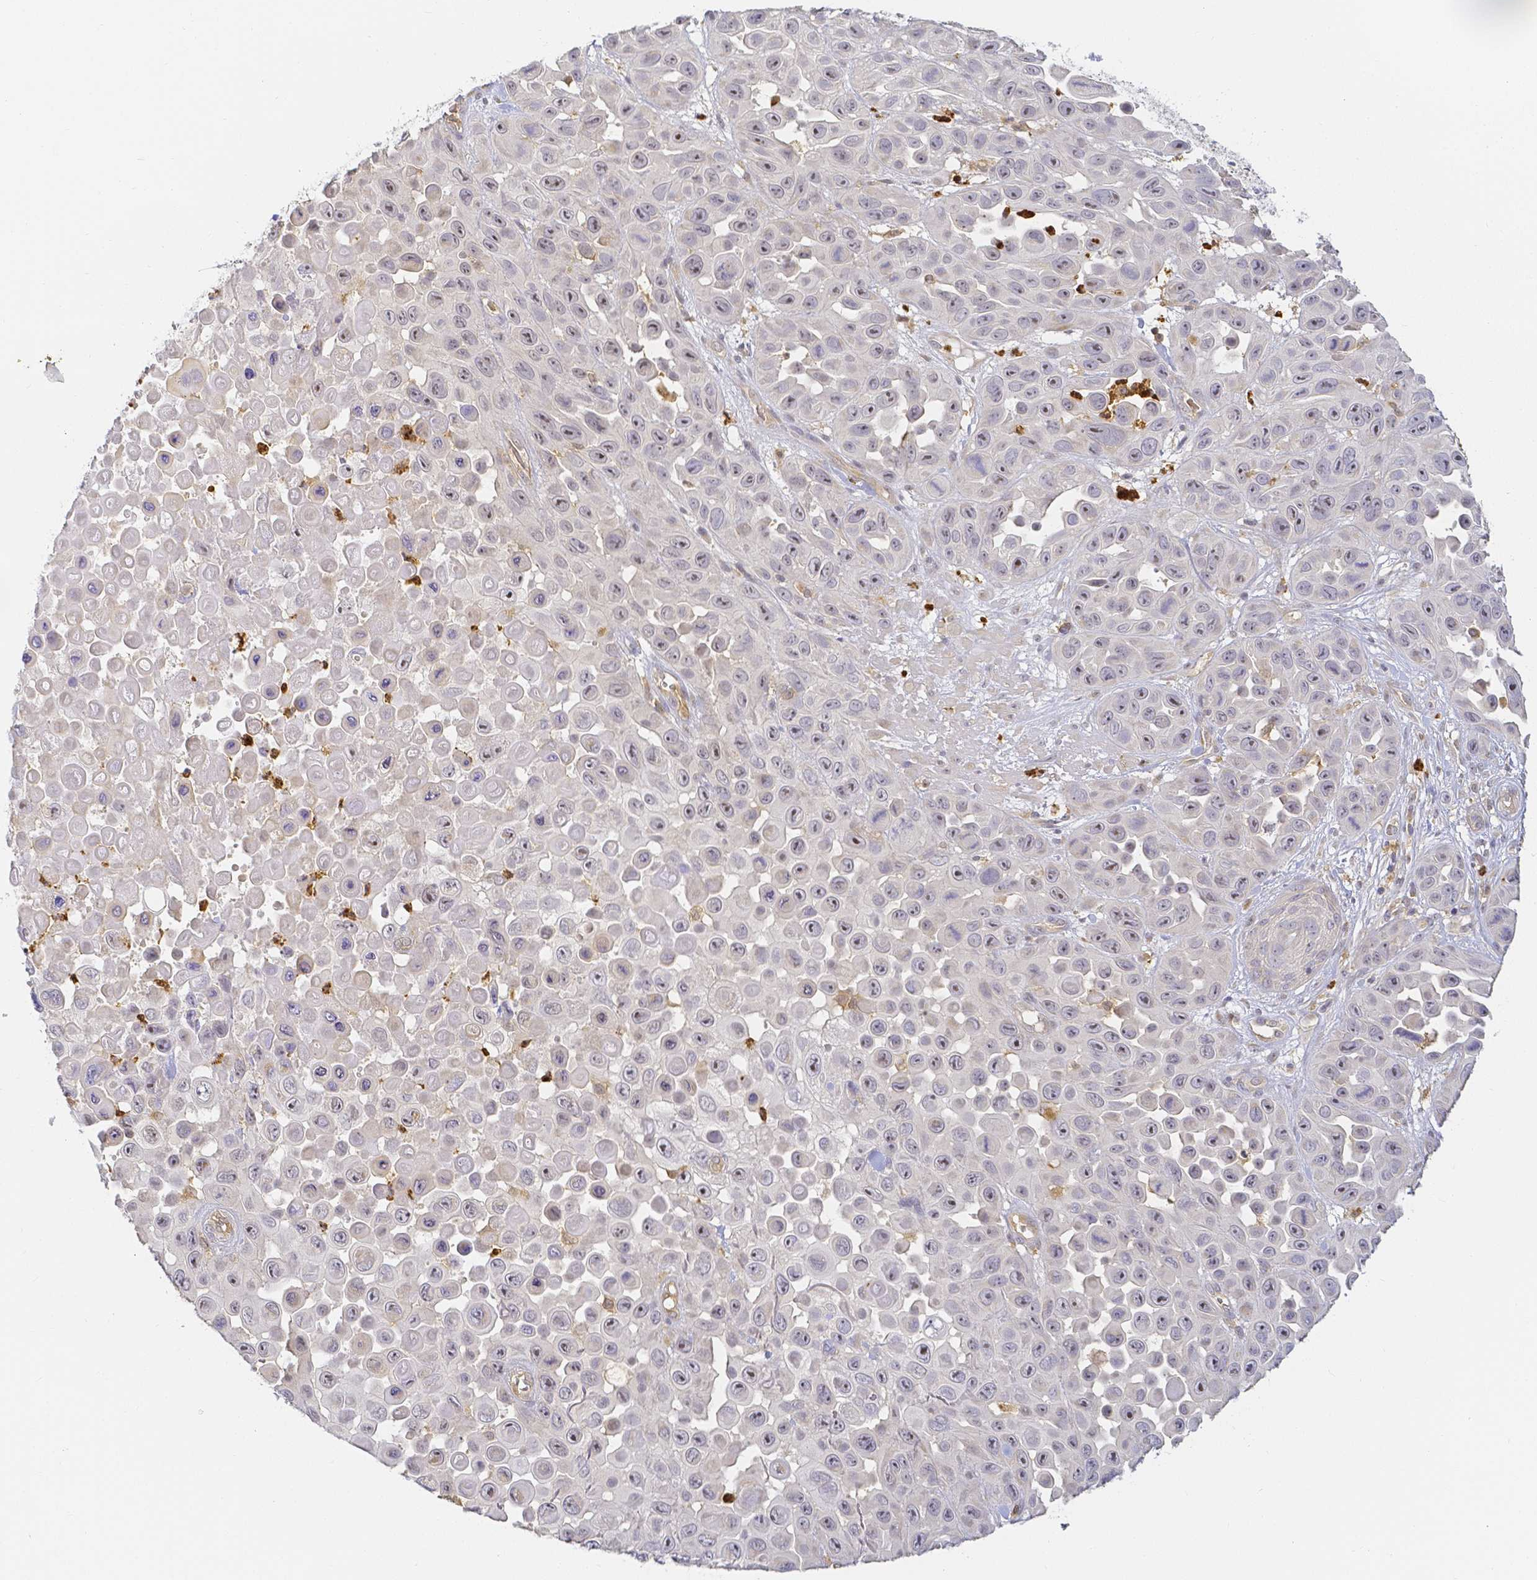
{"staining": {"intensity": "moderate", "quantity": "<25%", "location": "nuclear"}, "tissue": "skin cancer", "cell_type": "Tumor cells", "image_type": "cancer", "snomed": [{"axis": "morphology", "description": "Squamous cell carcinoma, NOS"}, {"axis": "topography", "description": "Skin"}], "caption": "DAB immunohistochemical staining of skin cancer reveals moderate nuclear protein staining in approximately <25% of tumor cells.", "gene": "KCNH1", "patient": {"sex": "male", "age": 81}}